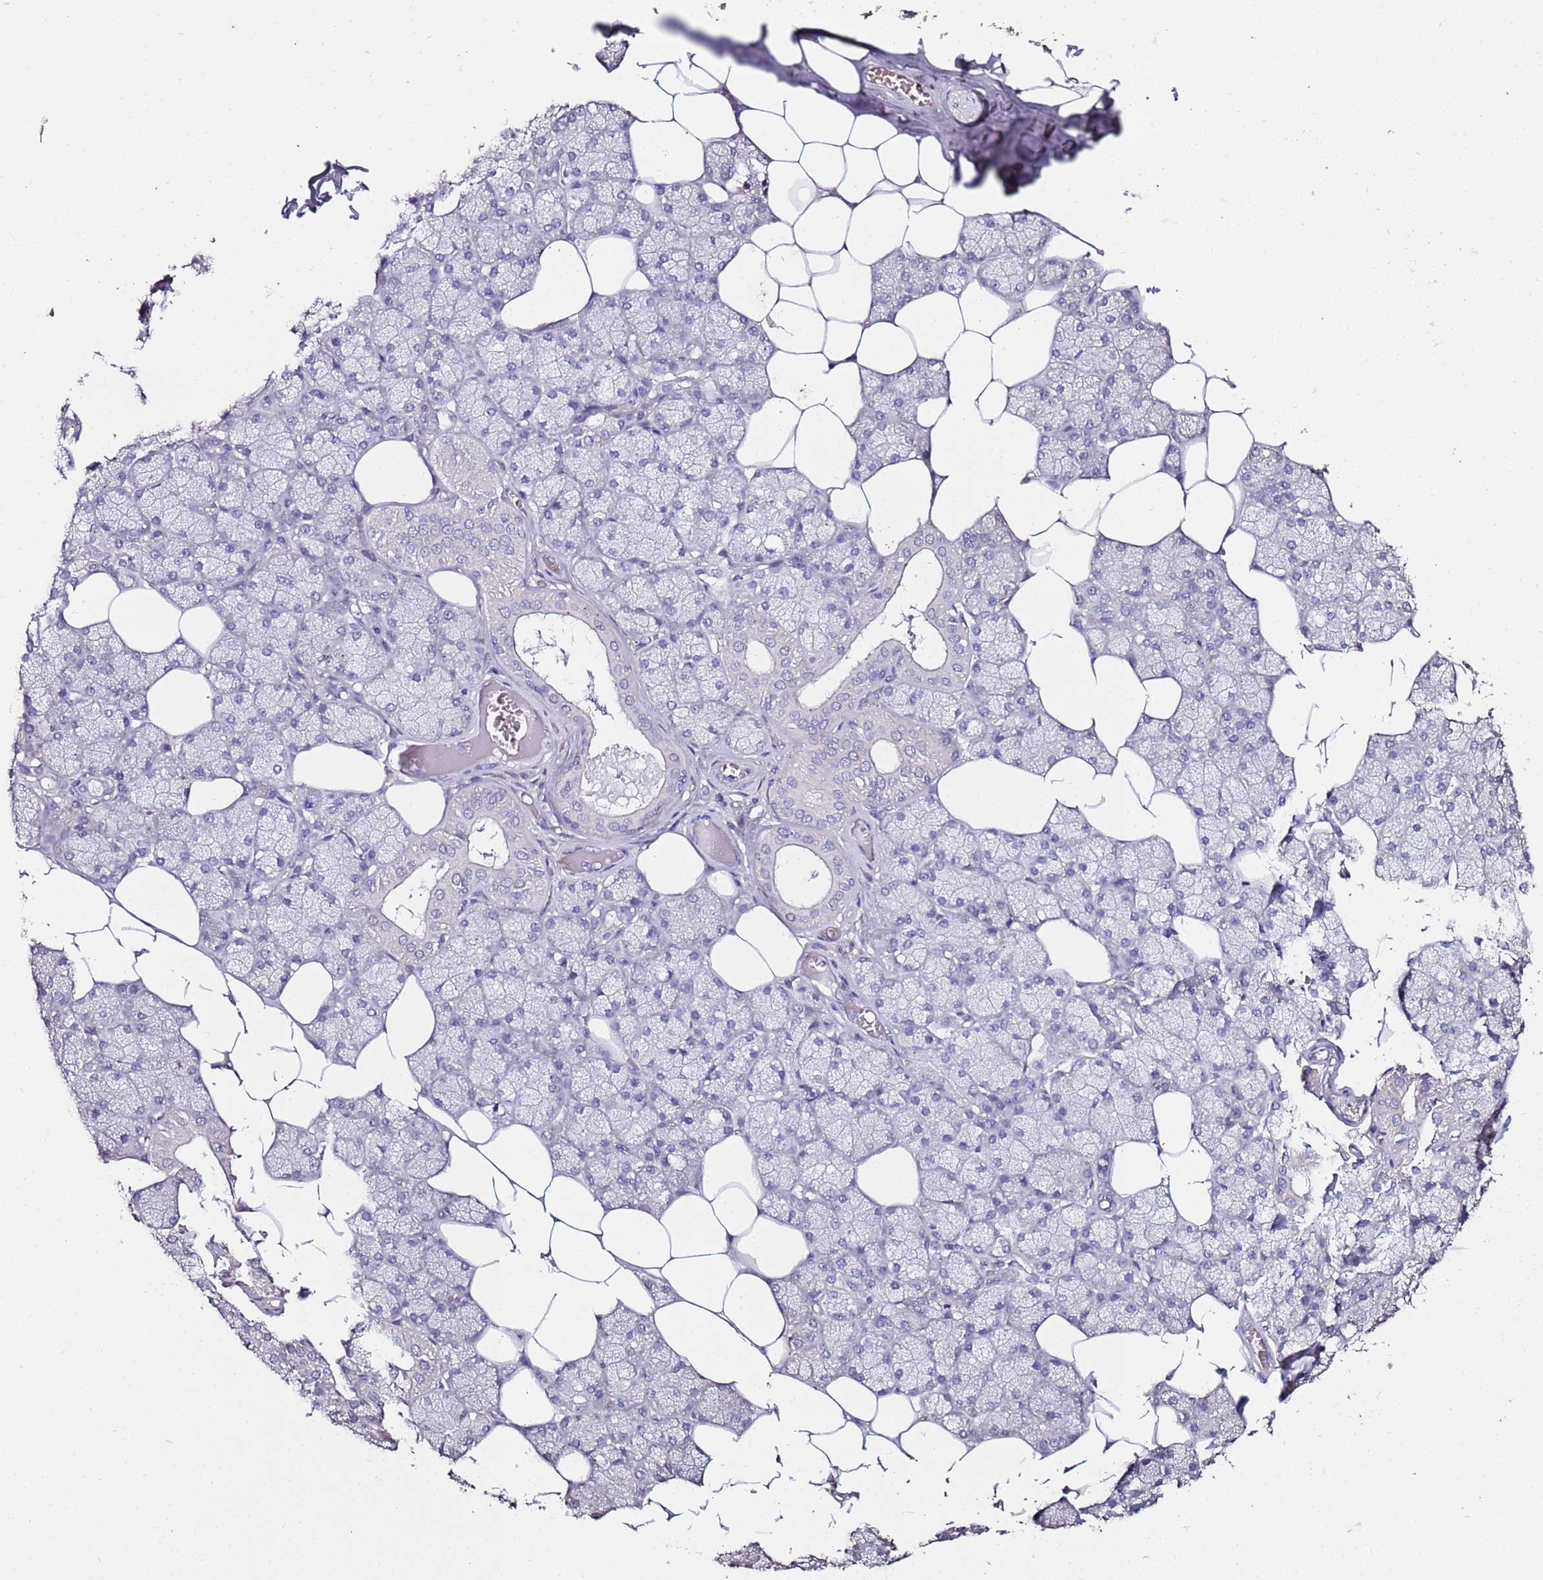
{"staining": {"intensity": "negative", "quantity": "none", "location": "none"}, "tissue": "salivary gland", "cell_type": "Glandular cells", "image_type": "normal", "snomed": [{"axis": "morphology", "description": "Normal tissue, NOS"}, {"axis": "topography", "description": "Salivary gland"}], "caption": "Glandular cells show no significant positivity in unremarkable salivary gland. (Immunohistochemistry, brightfield microscopy, high magnification).", "gene": "C3orf80", "patient": {"sex": "male", "age": 62}}